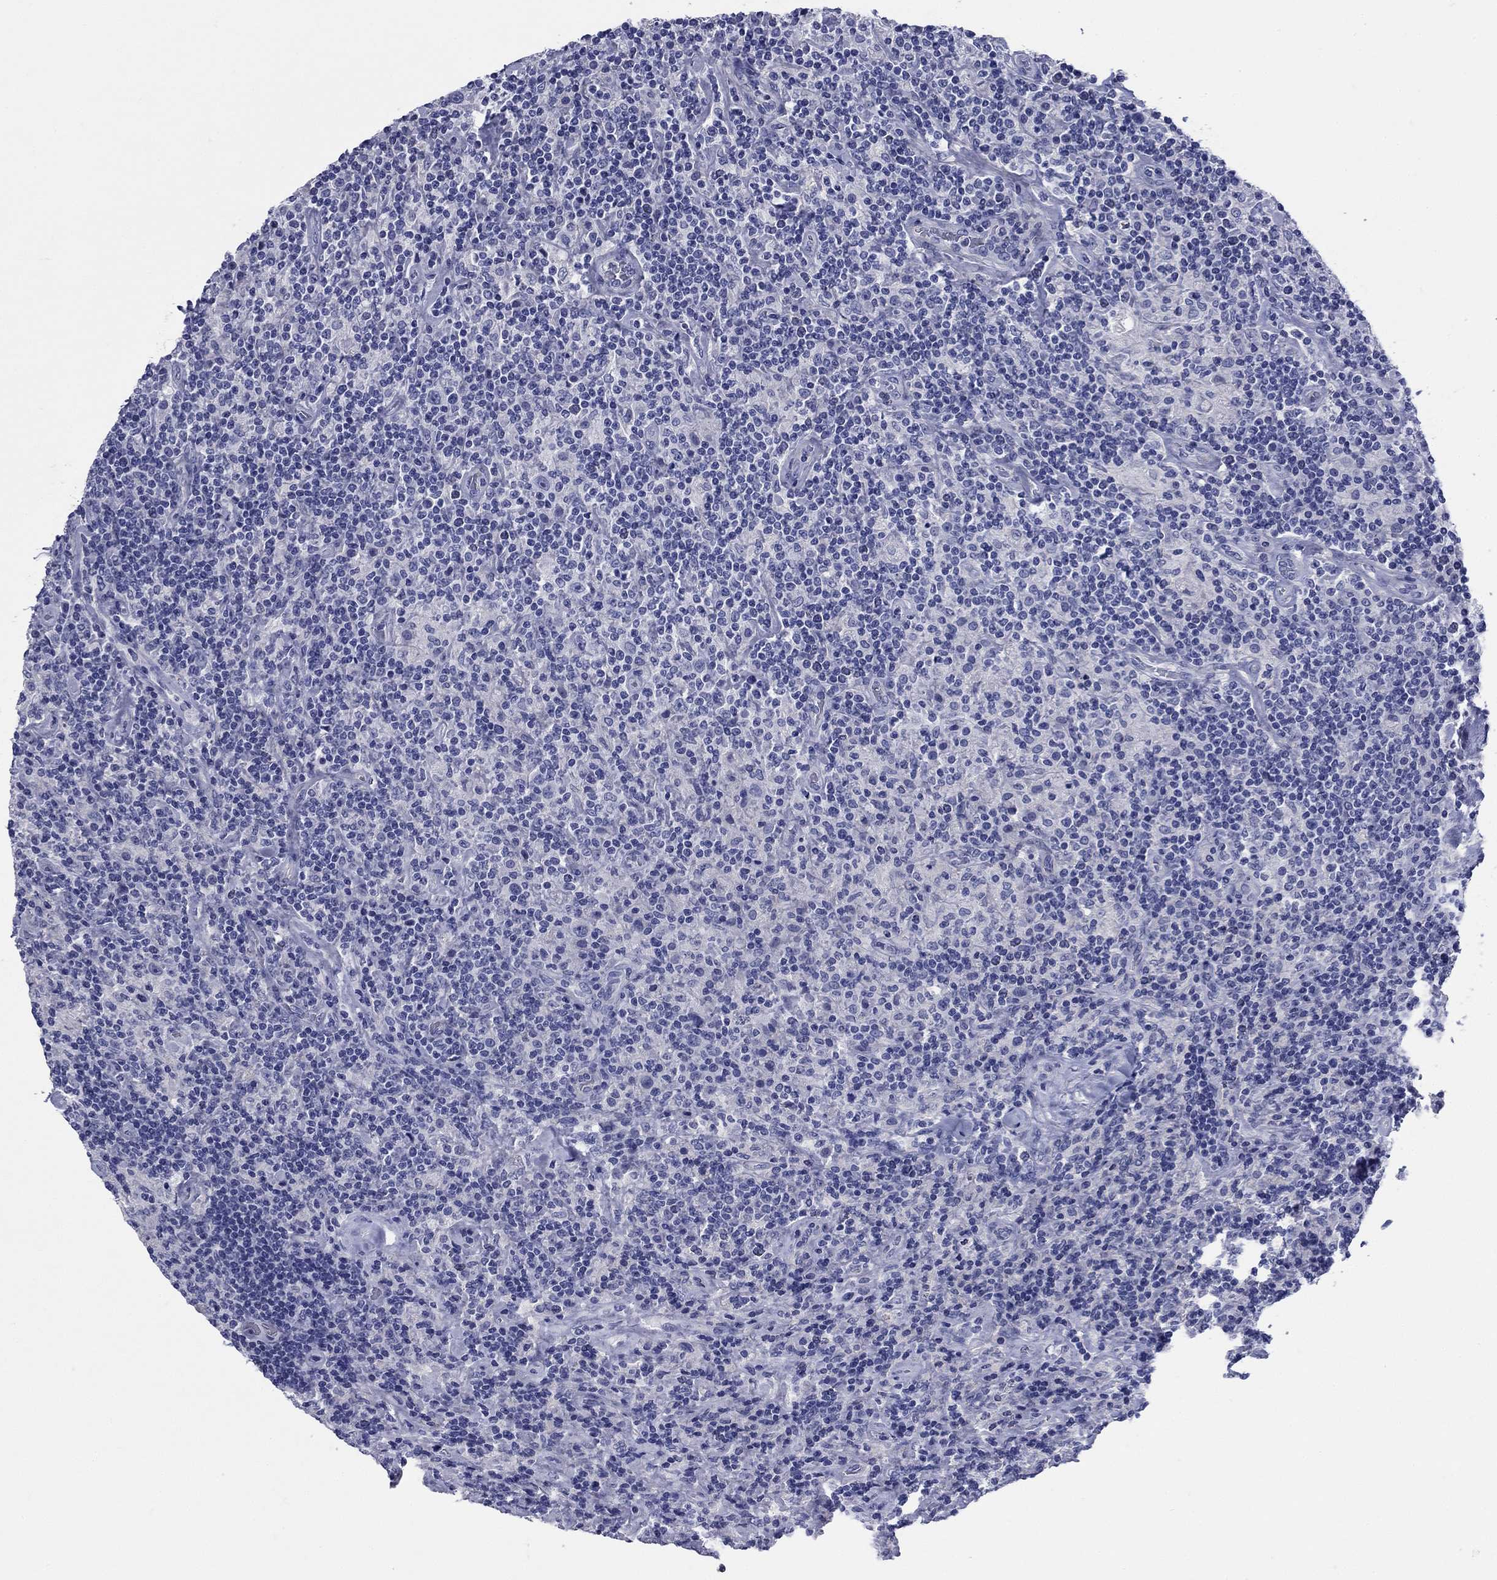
{"staining": {"intensity": "negative", "quantity": "none", "location": "none"}, "tissue": "lymphoma", "cell_type": "Tumor cells", "image_type": "cancer", "snomed": [{"axis": "morphology", "description": "Hodgkin's disease, NOS"}, {"axis": "topography", "description": "Lymph node"}], "caption": "Immunohistochemistry (IHC) photomicrograph of human lymphoma stained for a protein (brown), which reveals no expression in tumor cells.", "gene": "PRKCG", "patient": {"sex": "male", "age": 70}}